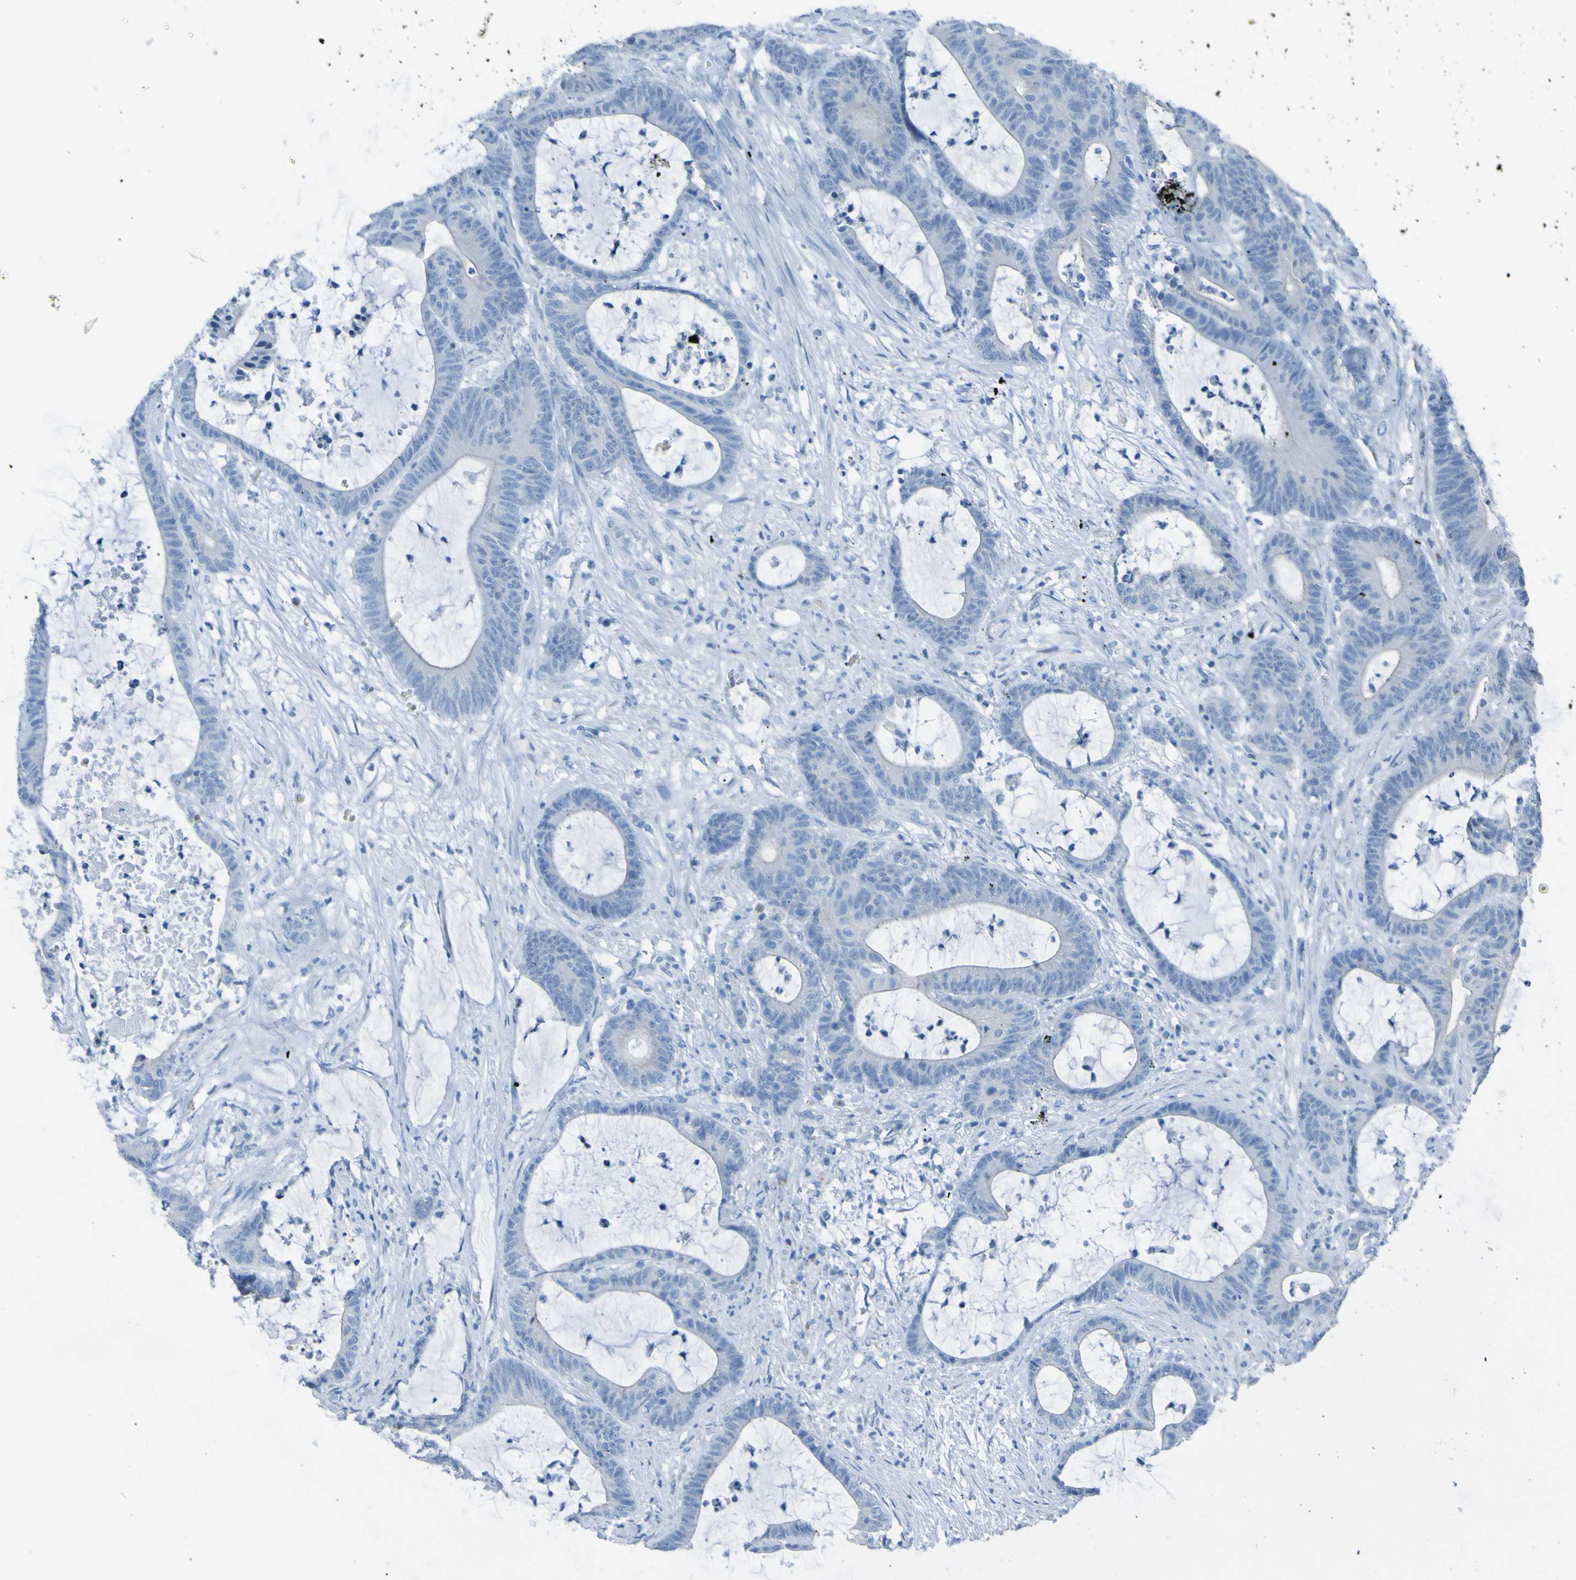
{"staining": {"intensity": "negative", "quantity": "none", "location": "none"}, "tissue": "colorectal cancer", "cell_type": "Tumor cells", "image_type": "cancer", "snomed": [{"axis": "morphology", "description": "Adenocarcinoma, NOS"}, {"axis": "topography", "description": "Colon"}], "caption": "DAB (3,3'-diaminobenzidine) immunohistochemical staining of human adenocarcinoma (colorectal) exhibits no significant expression in tumor cells.", "gene": "ACMSD", "patient": {"sex": "female", "age": 84}}